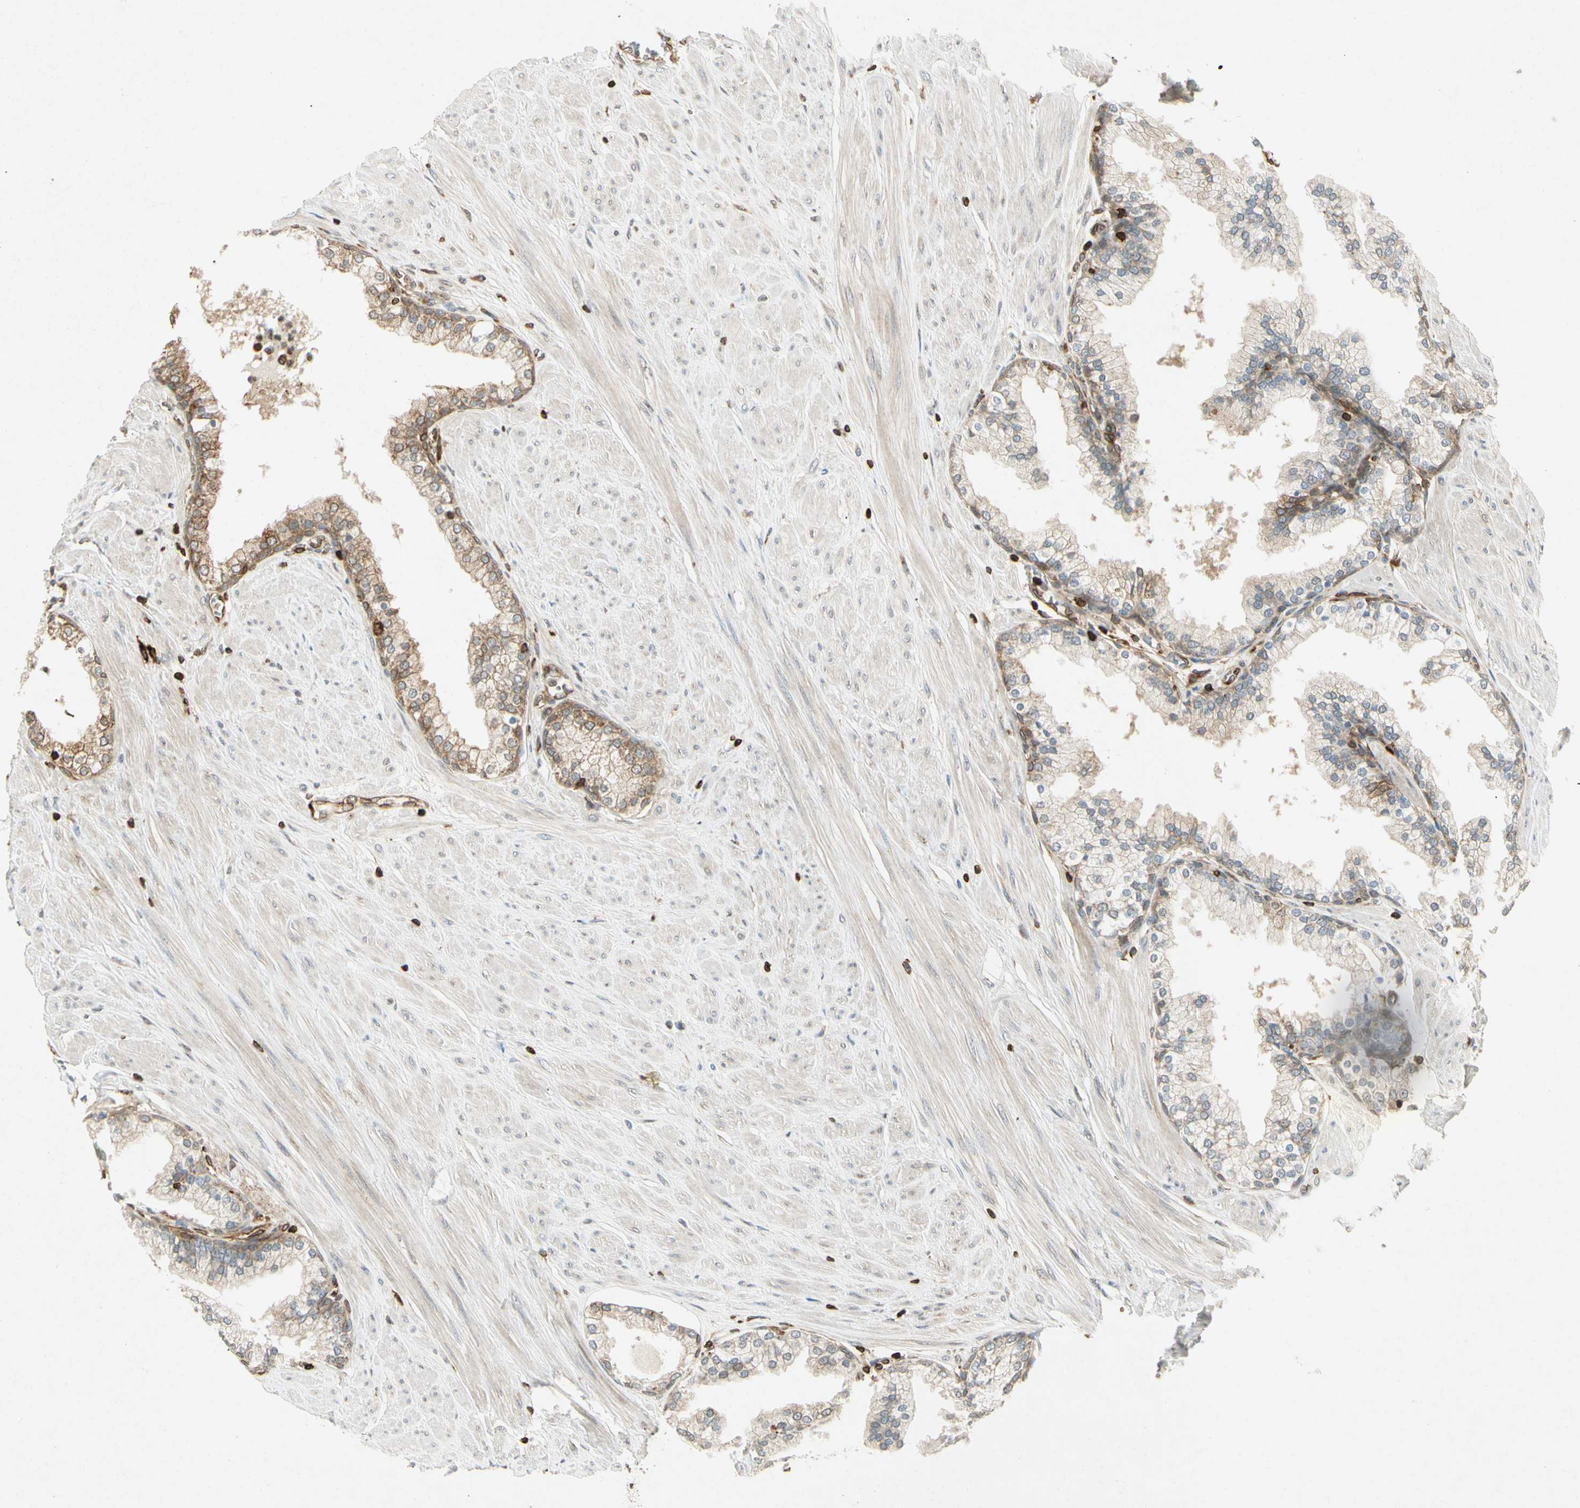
{"staining": {"intensity": "moderate", "quantity": "25%-75%", "location": "cytoplasmic/membranous"}, "tissue": "prostate", "cell_type": "Glandular cells", "image_type": "normal", "snomed": [{"axis": "morphology", "description": "Normal tissue, NOS"}, {"axis": "topography", "description": "Prostate"}], "caption": "Brown immunohistochemical staining in benign human prostate reveals moderate cytoplasmic/membranous positivity in approximately 25%-75% of glandular cells.", "gene": "TAPBP", "patient": {"sex": "male", "age": 51}}